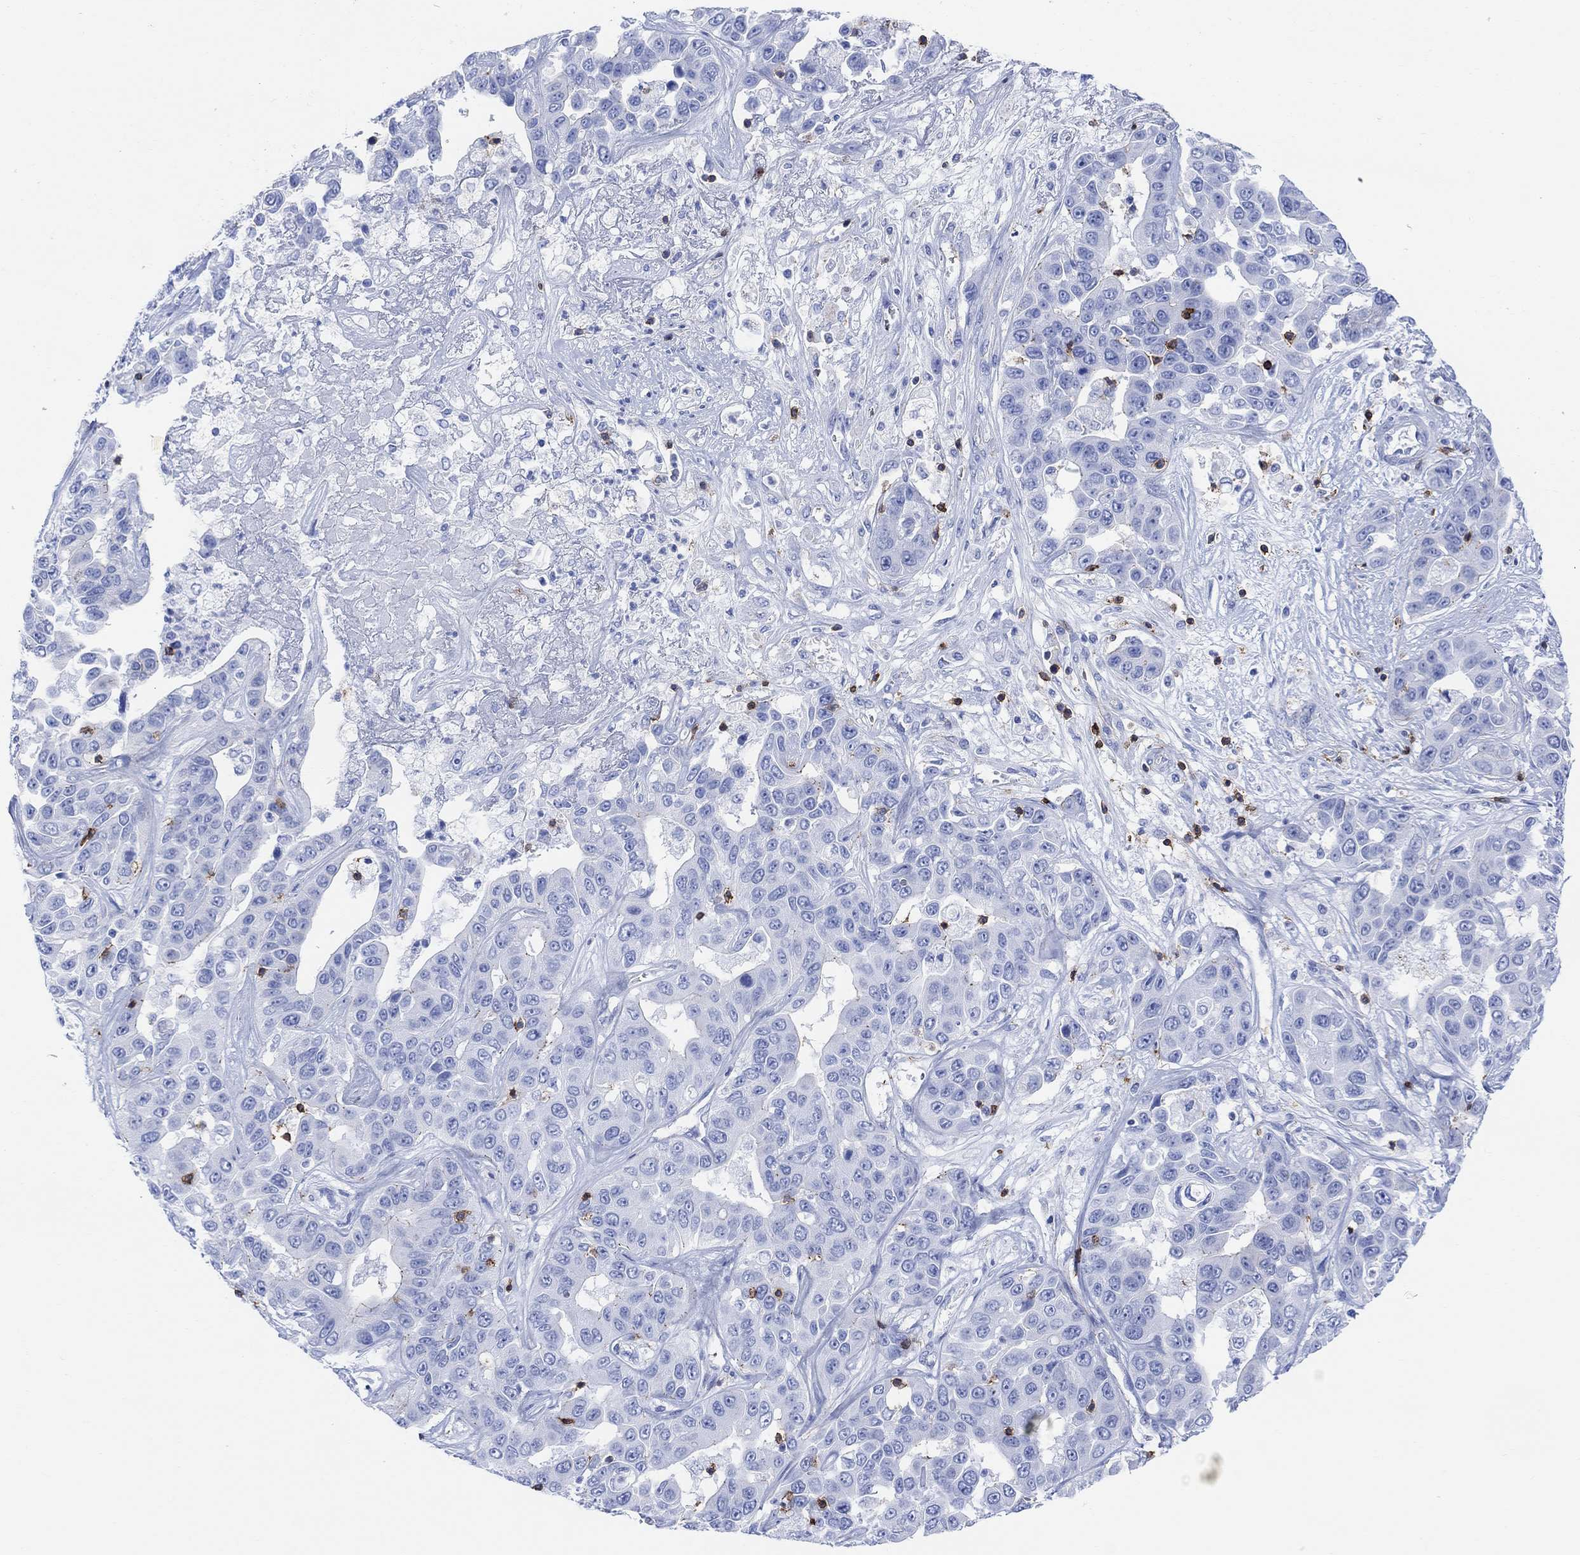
{"staining": {"intensity": "negative", "quantity": "none", "location": "none"}, "tissue": "liver cancer", "cell_type": "Tumor cells", "image_type": "cancer", "snomed": [{"axis": "morphology", "description": "Cholangiocarcinoma"}, {"axis": "topography", "description": "Liver"}], "caption": "Liver cancer (cholangiocarcinoma) was stained to show a protein in brown. There is no significant staining in tumor cells. (Stains: DAB (3,3'-diaminobenzidine) immunohistochemistry with hematoxylin counter stain, Microscopy: brightfield microscopy at high magnification).", "gene": "GPR65", "patient": {"sex": "female", "age": 52}}